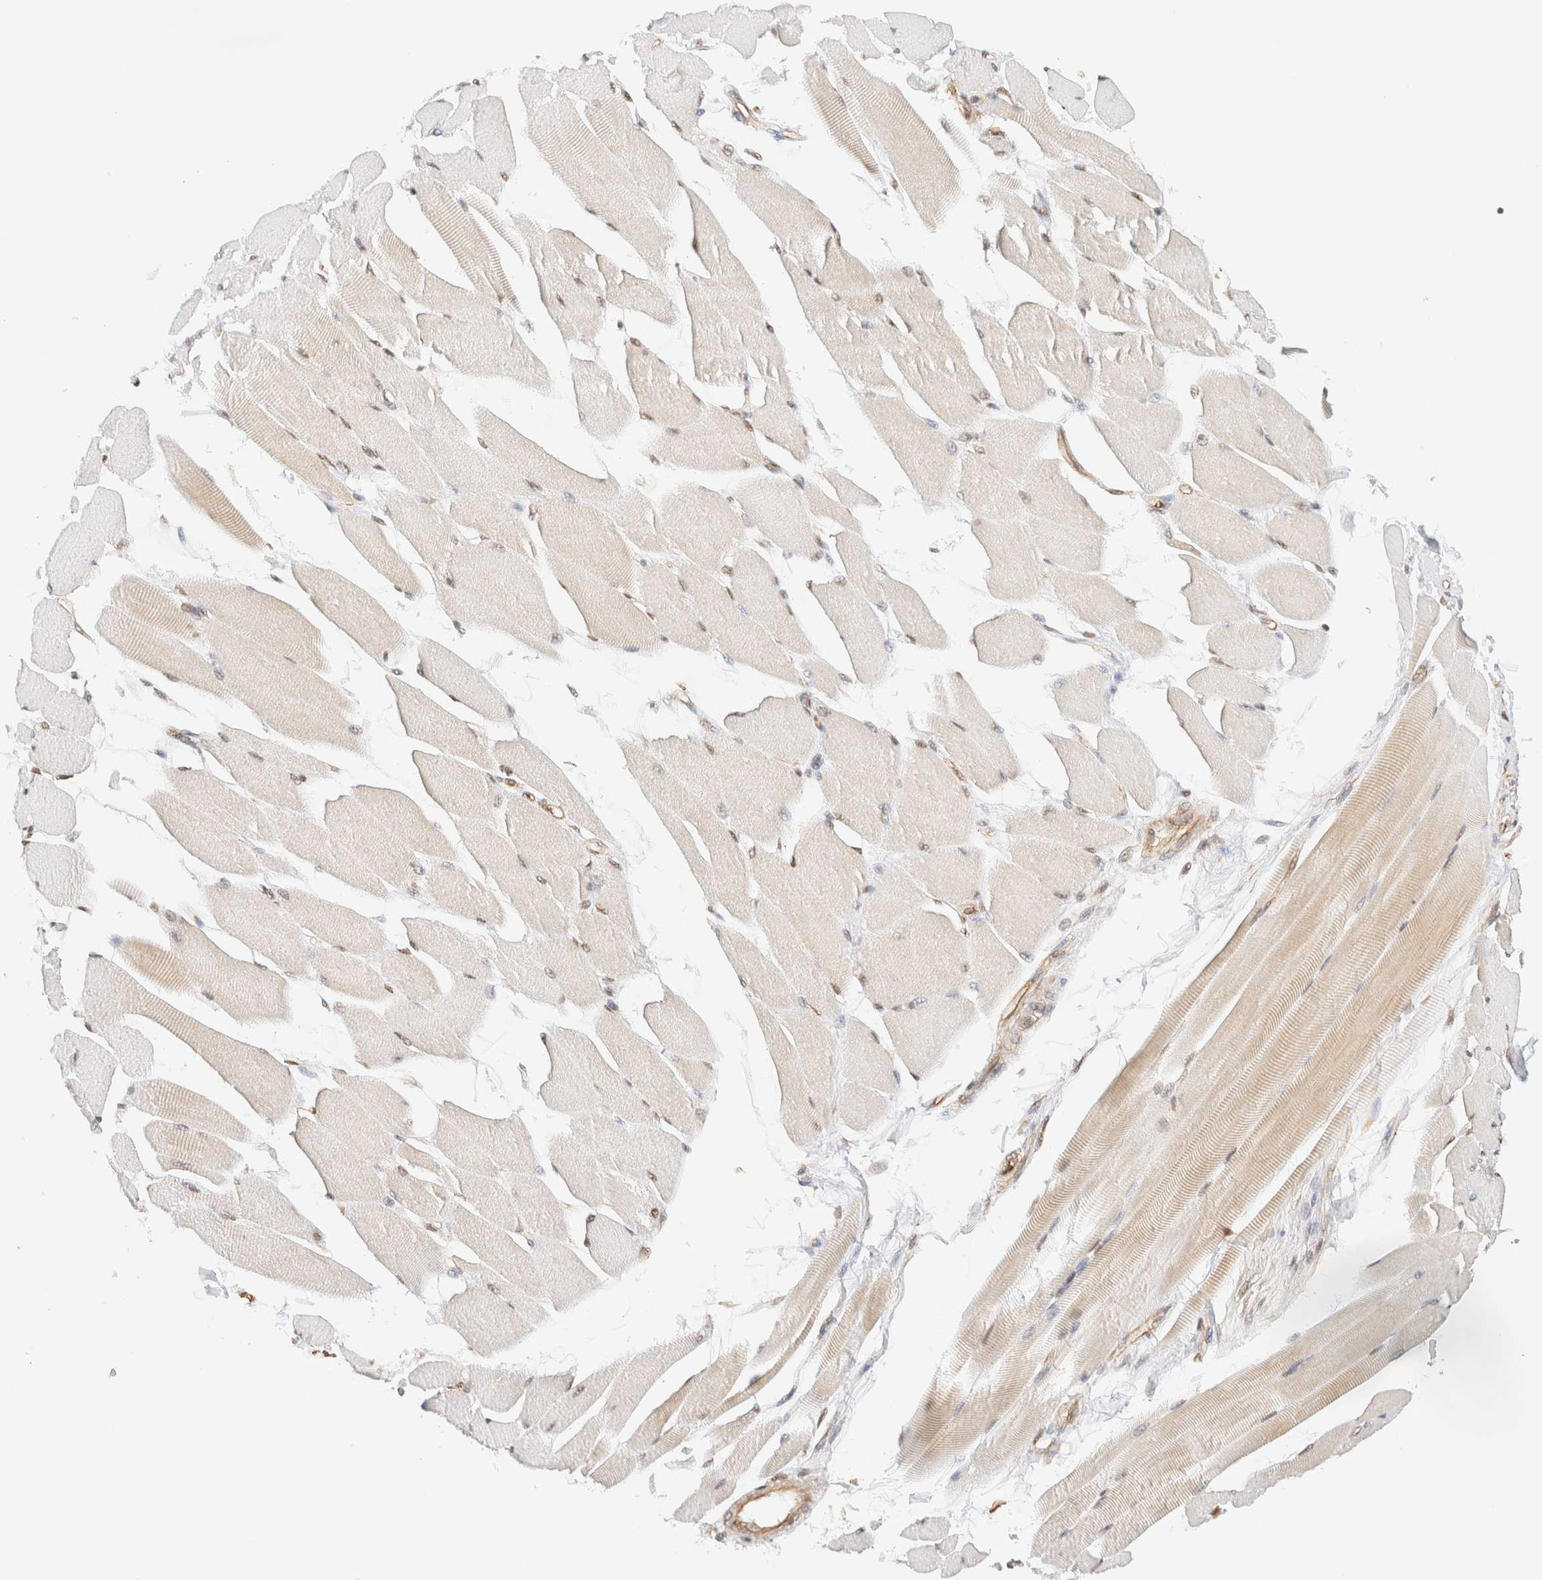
{"staining": {"intensity": "weak", "quantity": ">75%", "location": "cytoplasmic/membranous,nuclear"}, "tissue": "skeletal muscle", "cell_type": "Myocytes", "image_type": "normal", "snomed": [{"axis": "morphology", "description": "Normal tissue, NOS"}, {"axis": "topography", "description": "Skeletal muscle"}, {"axis": "topography", "description": "Peripheral nerve tissue"}], "caption": "Immunohistochemical staining of unremarkable human skeletal muscle demonstrates low levels of weak cytoplasmic/membranous,nuclear staining in about >75% of myocytes.", "gene": "ARID5A", "patient": {"sex": "female", "age": 84}}